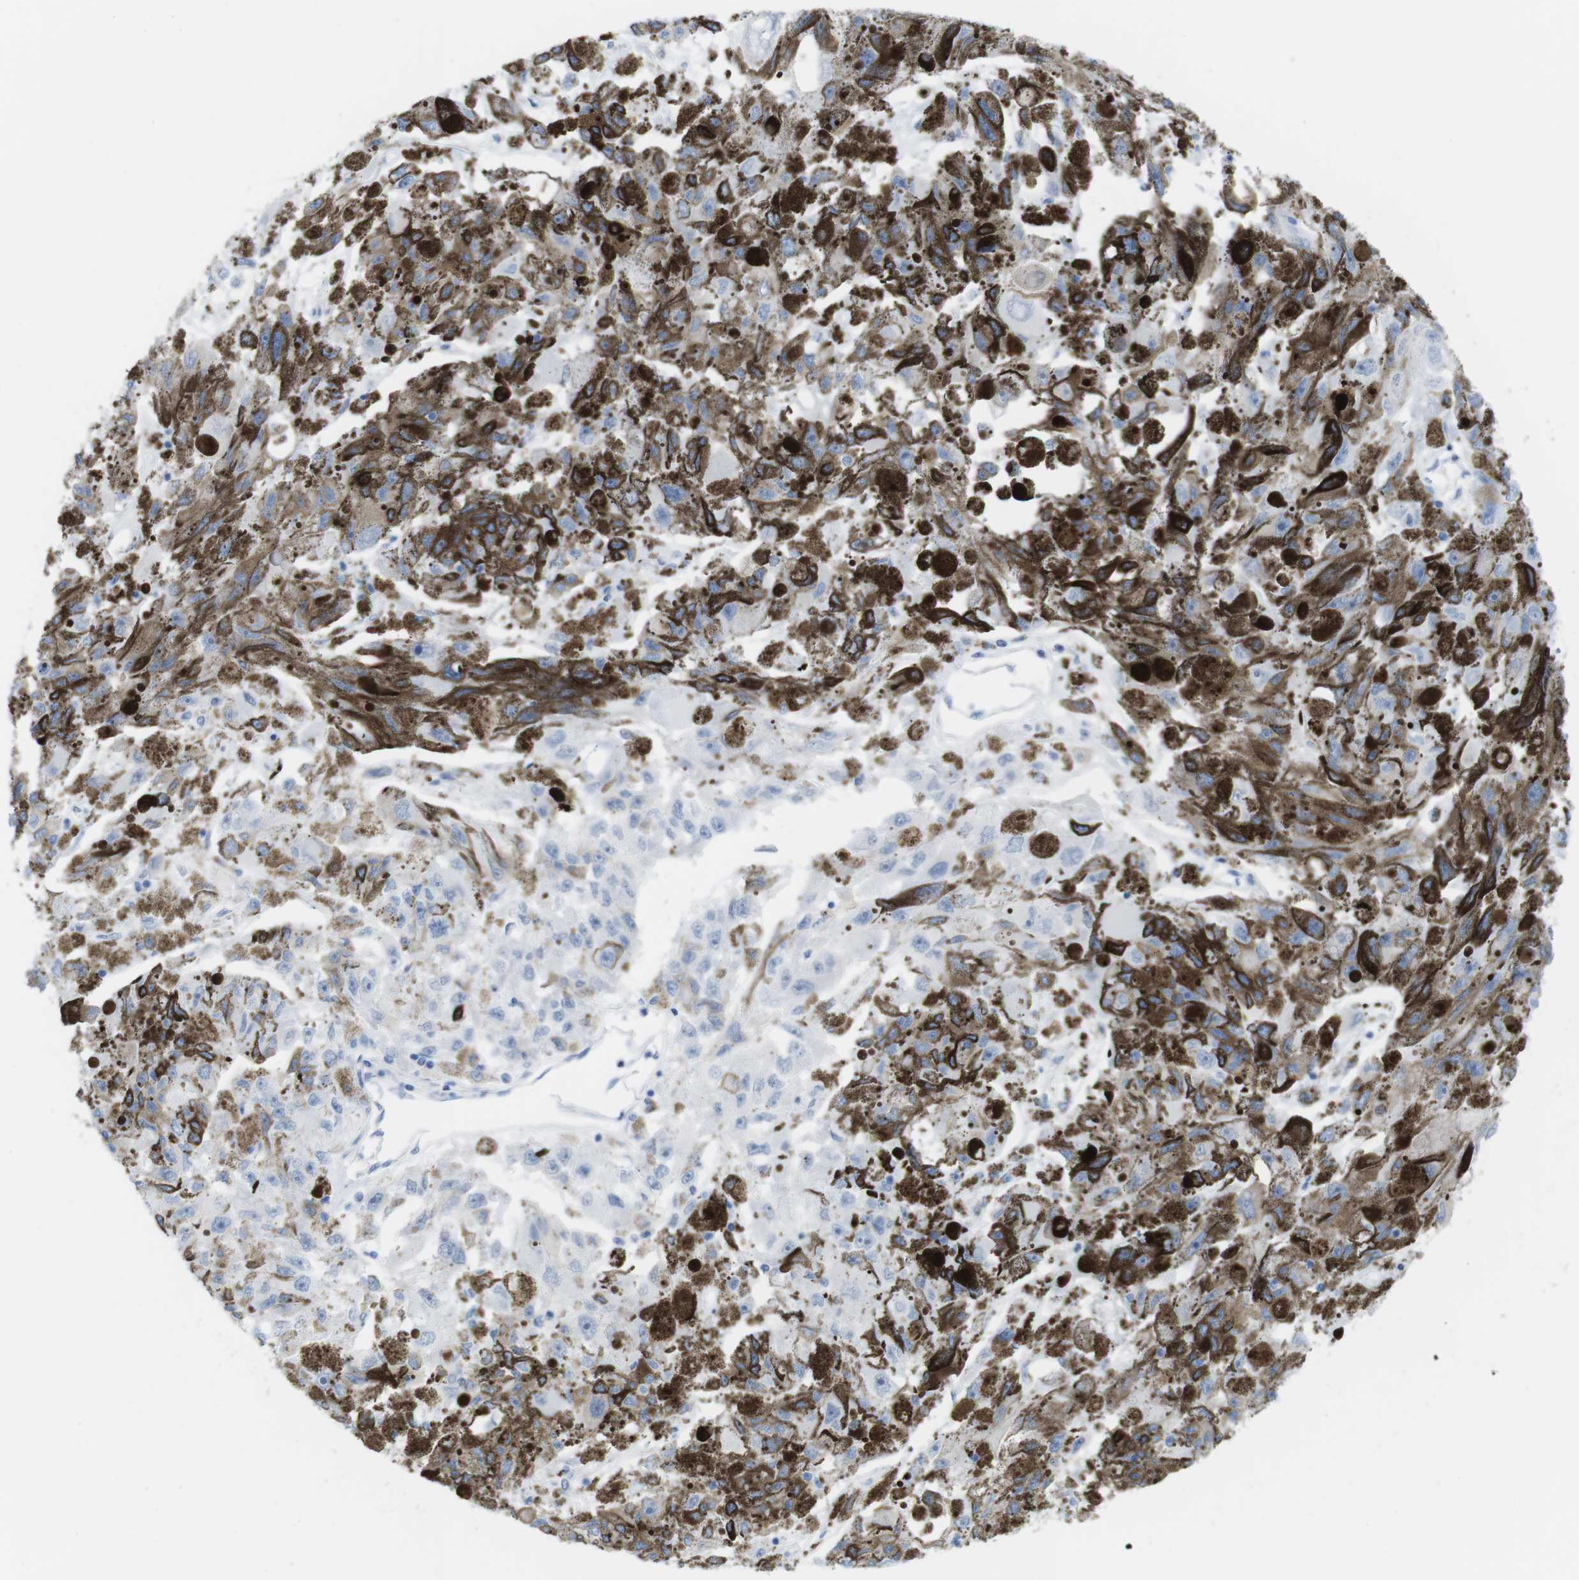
{"staining": {"intensity": "negative", "quantity": "none", "location": "none"}, "tissue": "melanoma", "cell_type": "Tumor cells", "image_type": "cancer", "snomed": [{"axis": "morphology", "description": "Malignant melanoma, NOS"}, {"axis": "topography", "description": "Skin"}], "caption": "High power microscopy image of an immunohistochemistry photomicrograph of malignant melanoma, revealing no significant expression in tumor cells.", "gene": "MYH7", "patient": {"sex": "female", "age": 104}}